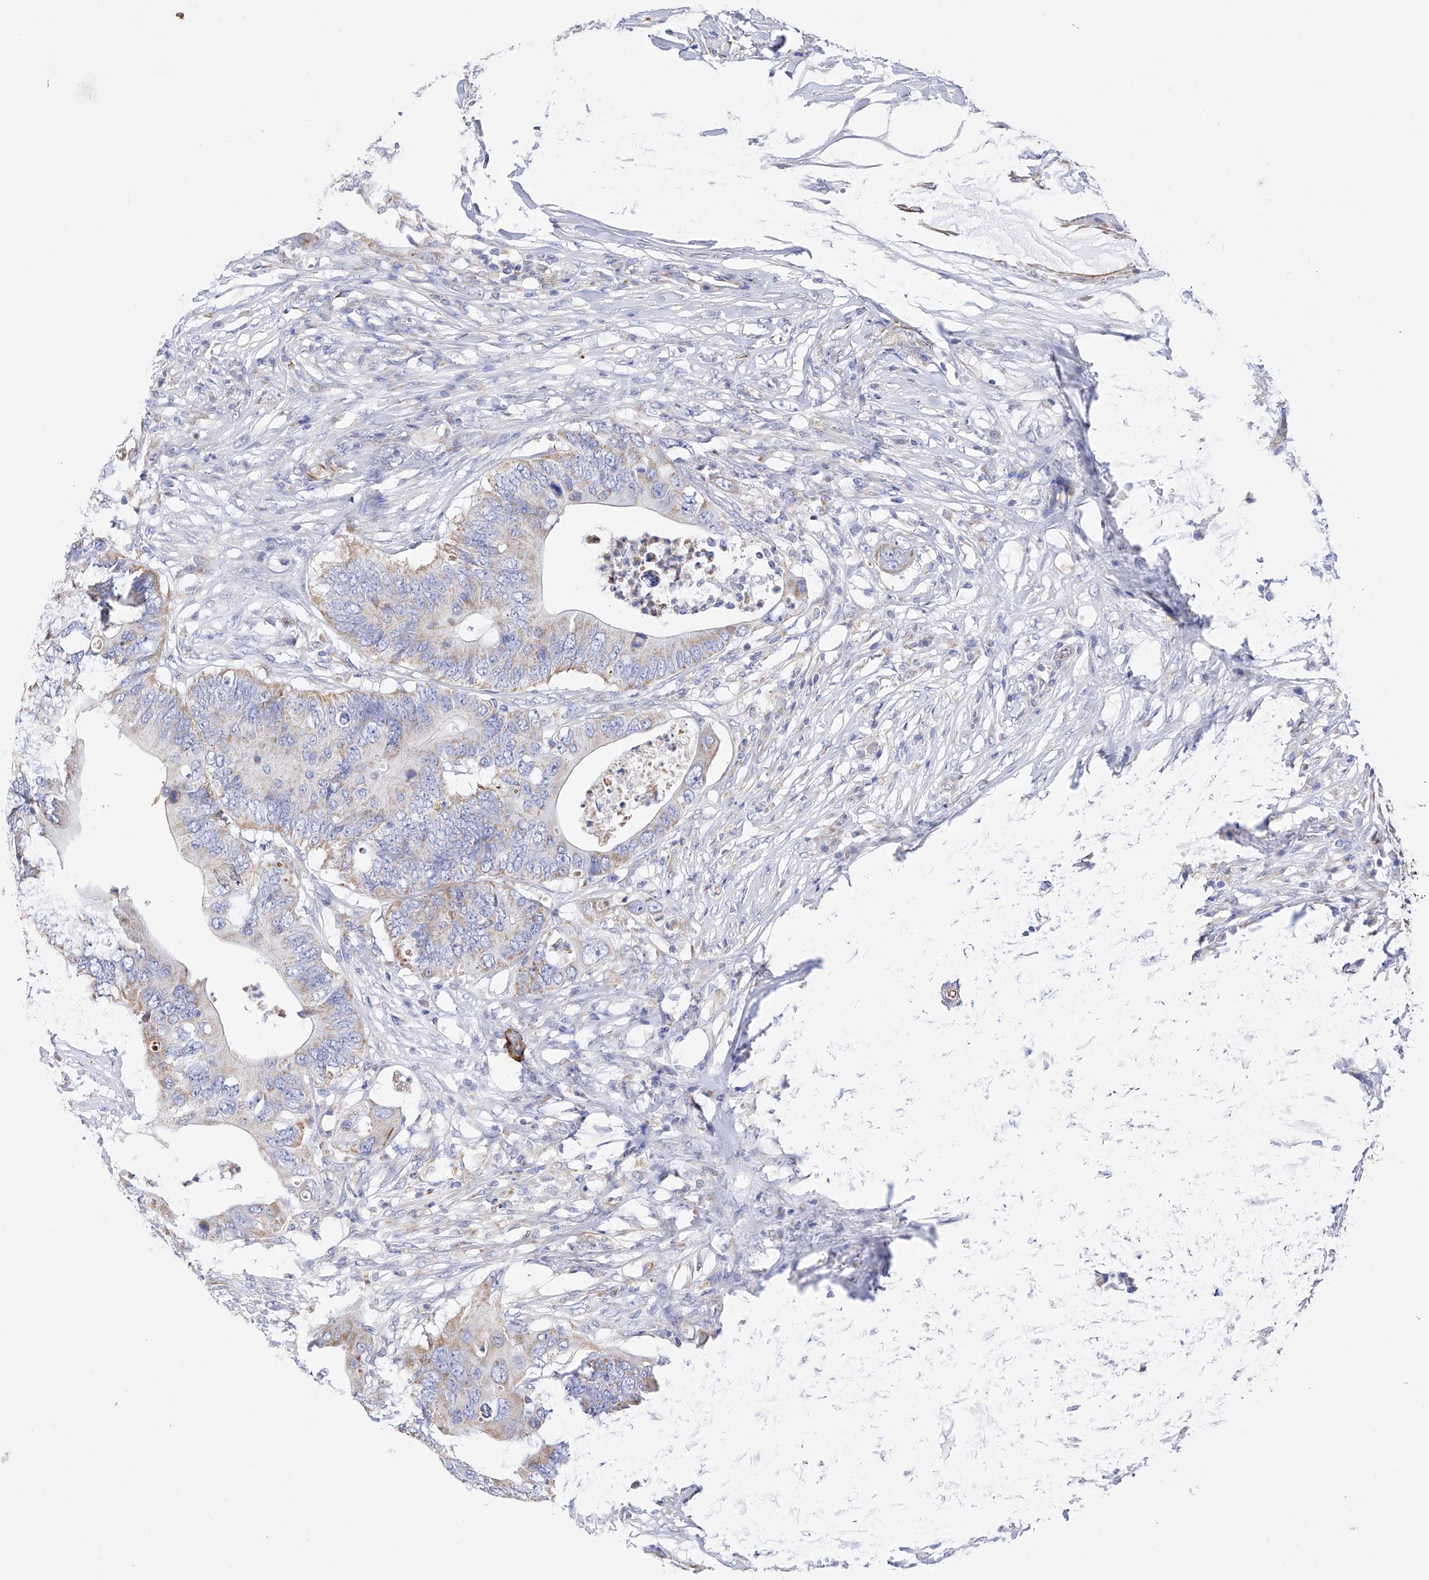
{"staining": {"intensity": "weak", "quantity": "25%-75%", "location": "cytoplasmic/membranous"}, "tissue": "colorectal cancer", "cell_type": "Tumor cells", "image_type": "cancer", "snomed": [{"axis": "morphology", "description": "Adenocarcinoma, NOS"}, {"axis": "topography", "description": "Colon"}], "caption": "This is an image of IHC staining of adenocarcinoma (colorectal), which shows weak positivity in the cytoplasmic/membranous of tumor cells.", "gene": "FLG", "patient": {"sex": "male", "age": 71}}